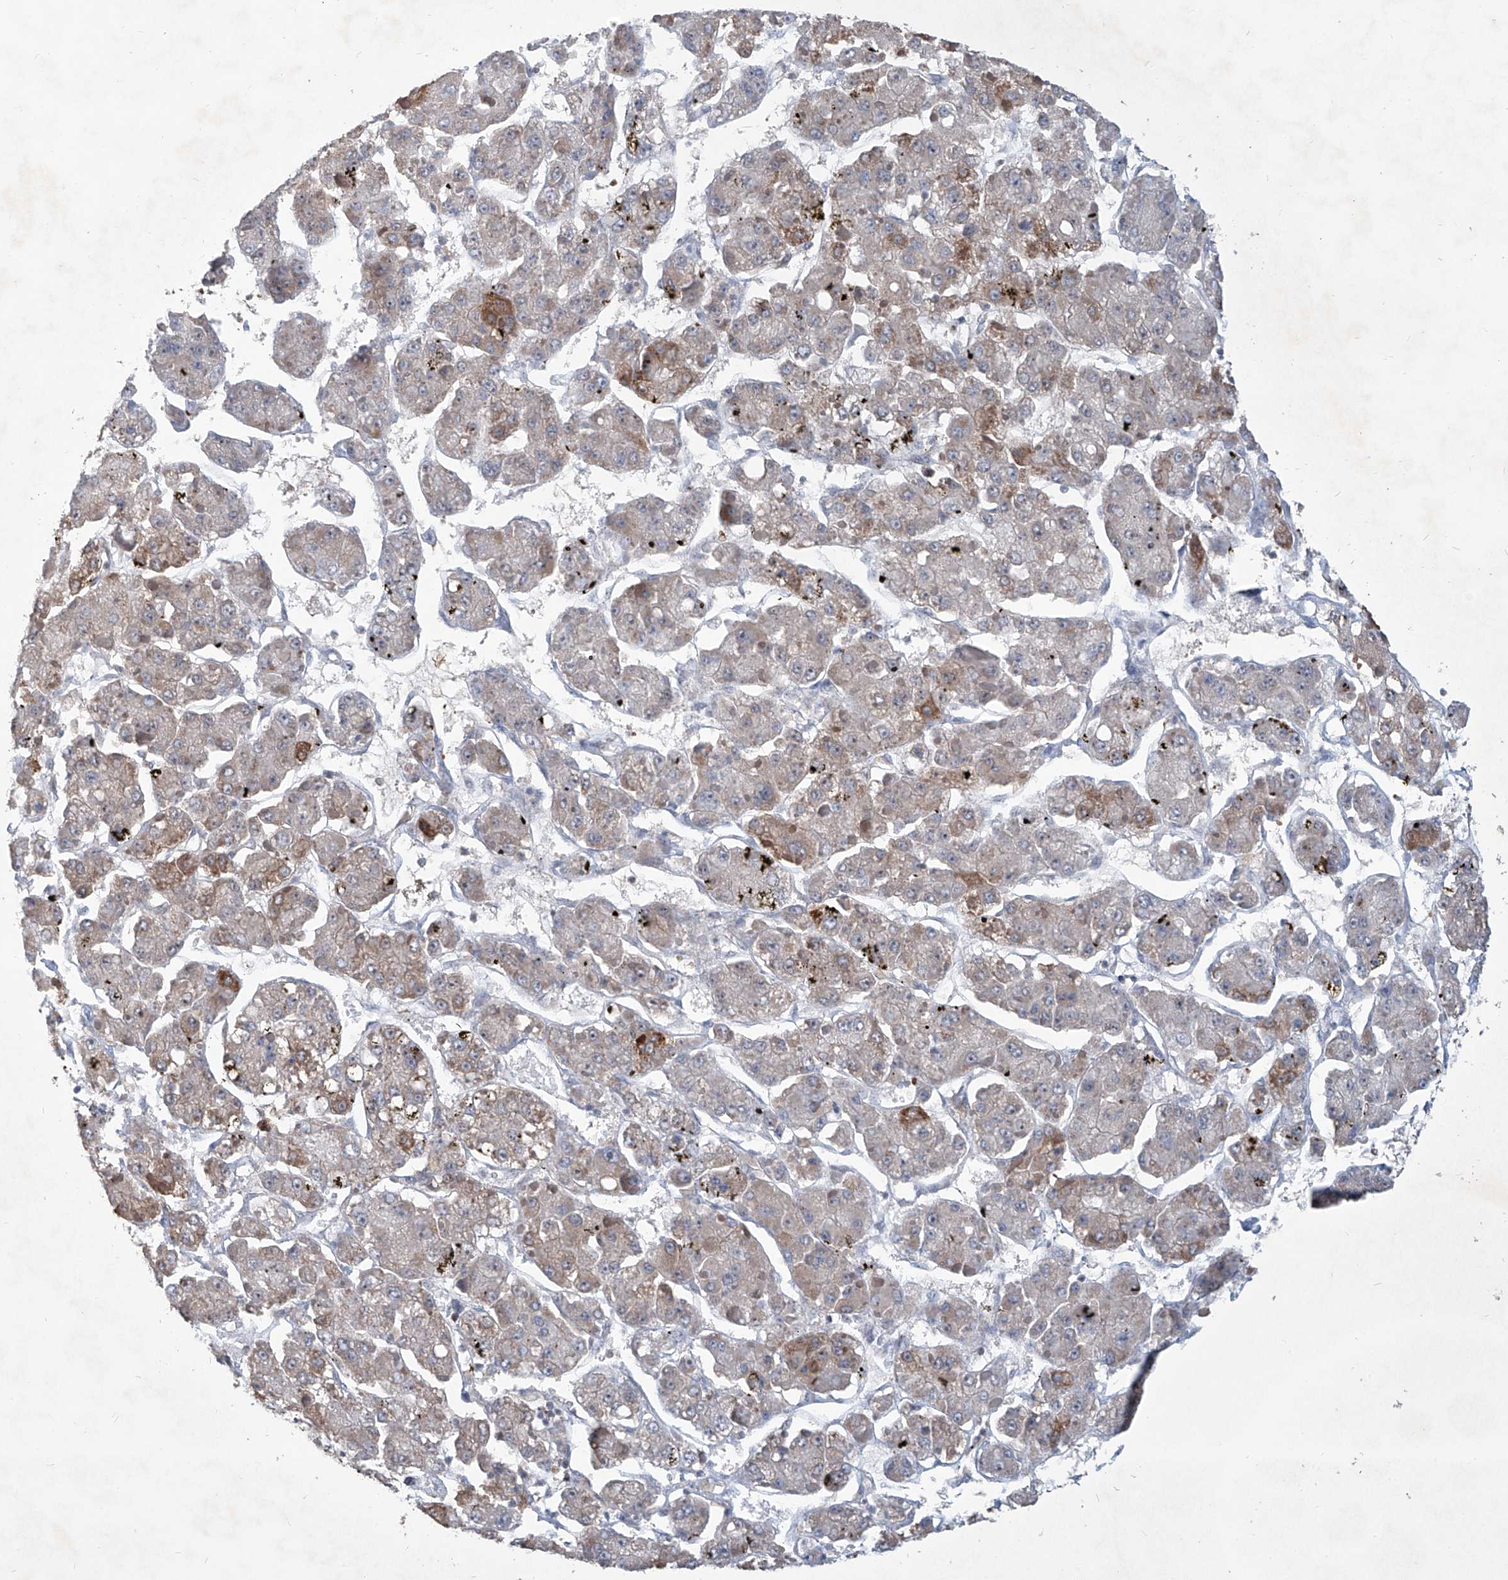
{"staining": {"intensity": "moderate", "quantity": "<25%", "location": "cytoplasmic/membranous"}, "tissue": "liver cancer", "cell_type": "Tumor cells", "image_type": "cancer", "snomed": [{"axis": "morphology", "description": "Carcinoma, Hepatocellular, NOS"}, {"axis": "topography", "description": "Liver"}], "caption": "Immunohistochemistry (IHC) micrograph of liver hepatocellular carcinoma stained for a protein (brown), which reveals low levels of moderate cytoplasmic/membranous positivity in about <25% of tumor cells.", "gene": "ZBTB48", "patient": {"sex": "female", "age": 73}}